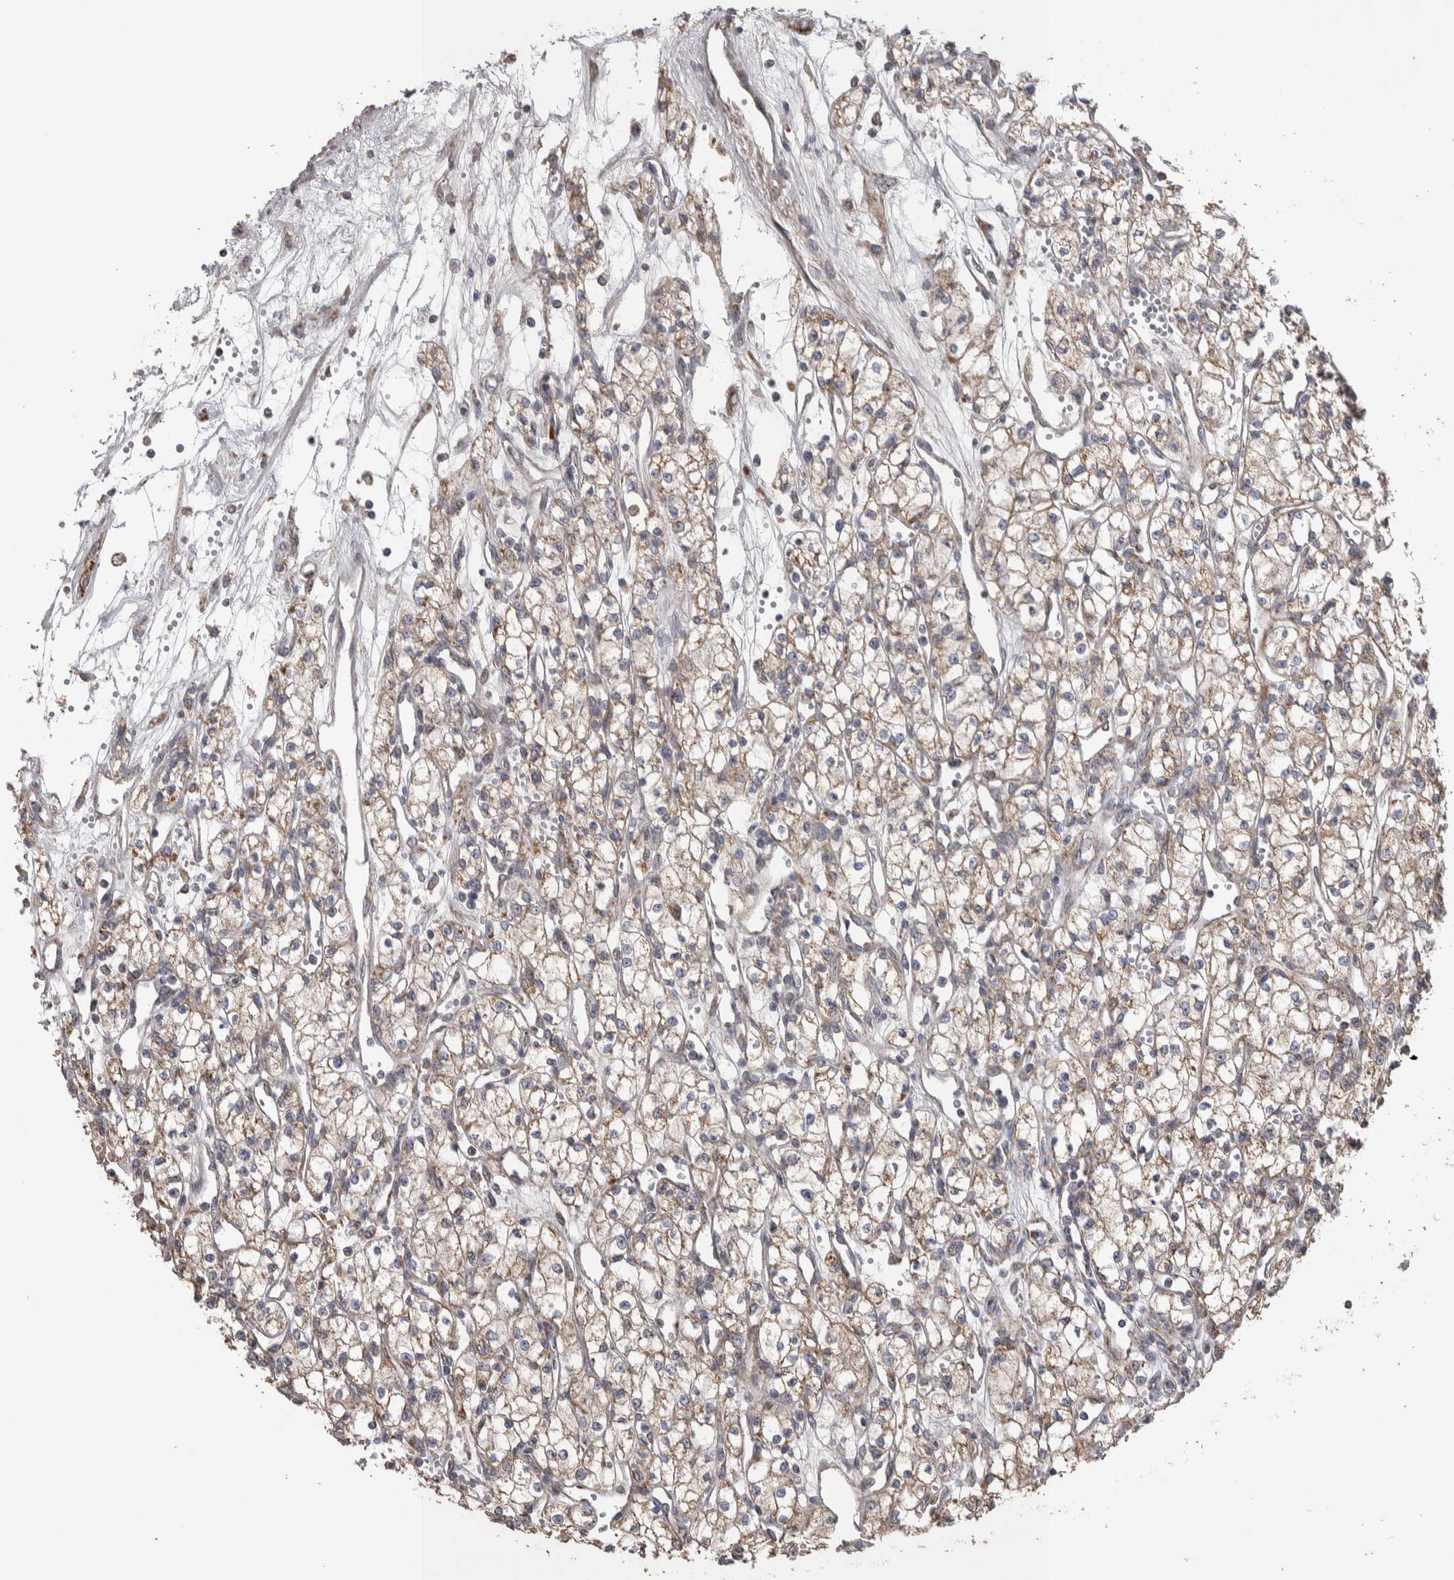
{"staining": {"intensity": "weak", "quantity": ">75%", "location": "cytoplasmic/membranous"}, "tissue": "renal cancer", "cell_type": "Tumor cells", "image_type": "cancer", "snomed": [{"axis": "morphology", "description": "Adenocarcinoma, NOS"}, {"axis": "topography", "description": "Kidney"}], "caption": "Immunohistochemistry photomicrograph of renal adenocarcinoma stained for a protein (brown), which displays low levels of weak cytoplasmic/membranous staining in approximately >75% of tumor cells.", "gene": "SCO1", "patient": {"sex": "male", "age": 59}}